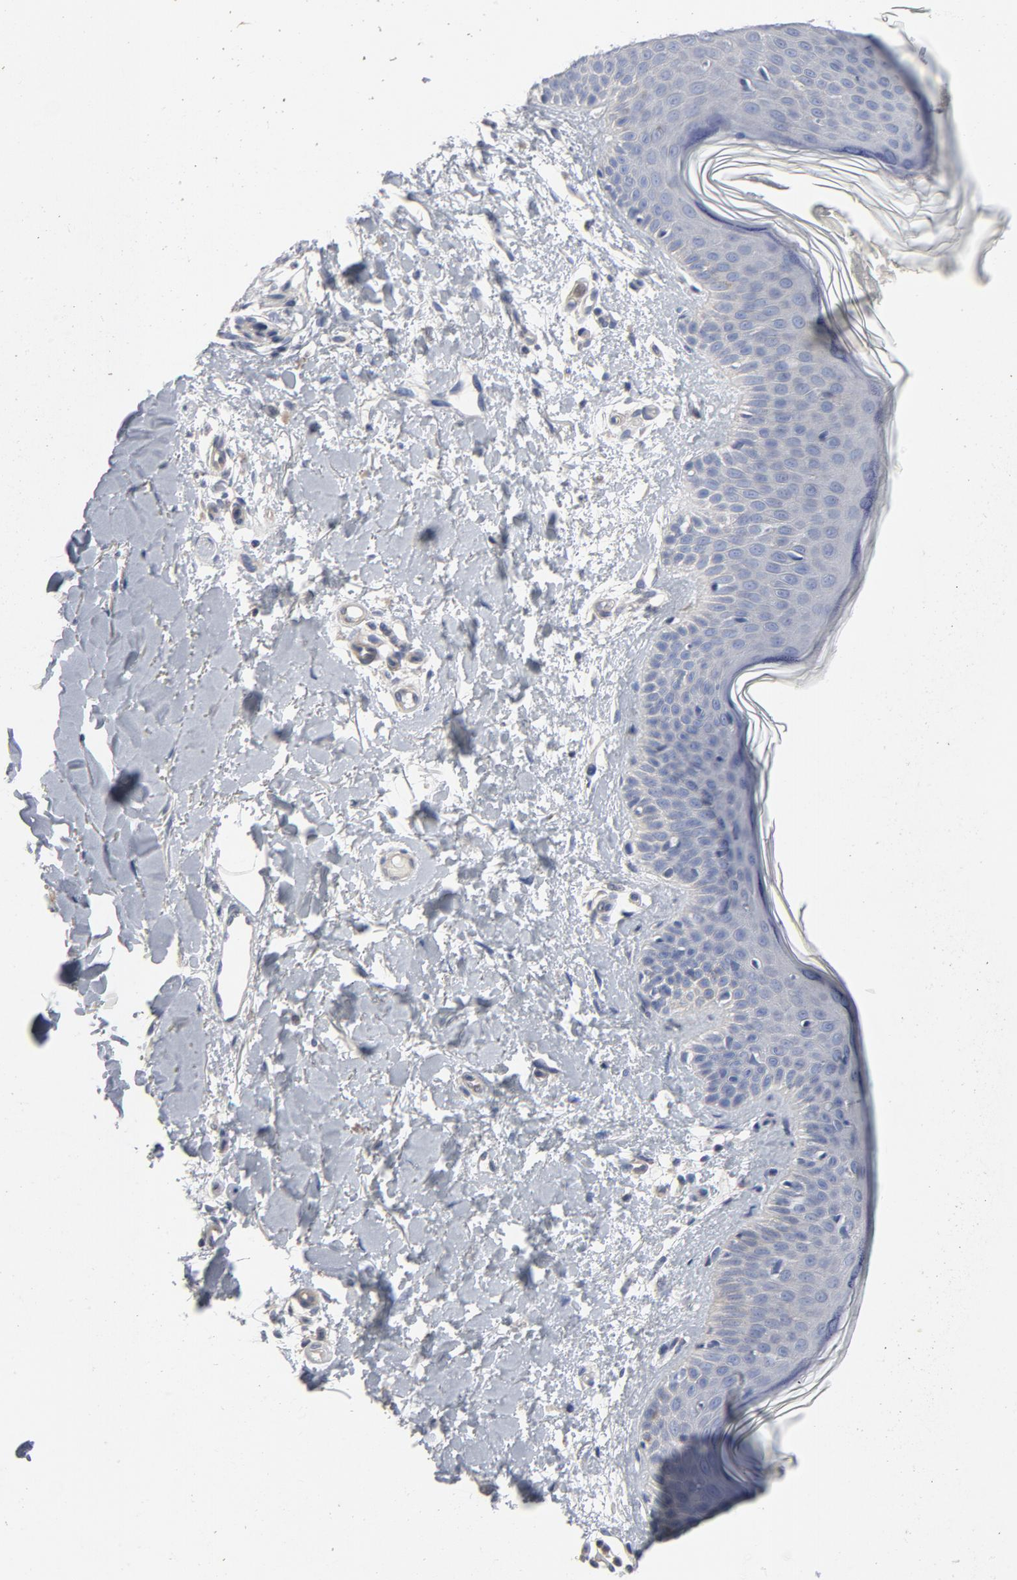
{"staining": {"intensity": "negative", "quantity": "none", "location": "none"}, "tissue": "skin", "cell_type": "Fibroblasts", "image_type": "normal", "snomed": [{"axis": "morphology", "description": "Normal tissue, NOS"}, {"axis": "topography", "description": "Skin"}], "caption": "The immunohistochemistry (IHC) photomicrograph has no significant staining in fibroblasts of skin. The staining is performed using DAB (3,3'-diaminobenzidine) brown chromogen with nuclei counter-stained in using hematoxylin.", "gene": "ROCK1", "patient": {"sex": "female", "age": 56}}